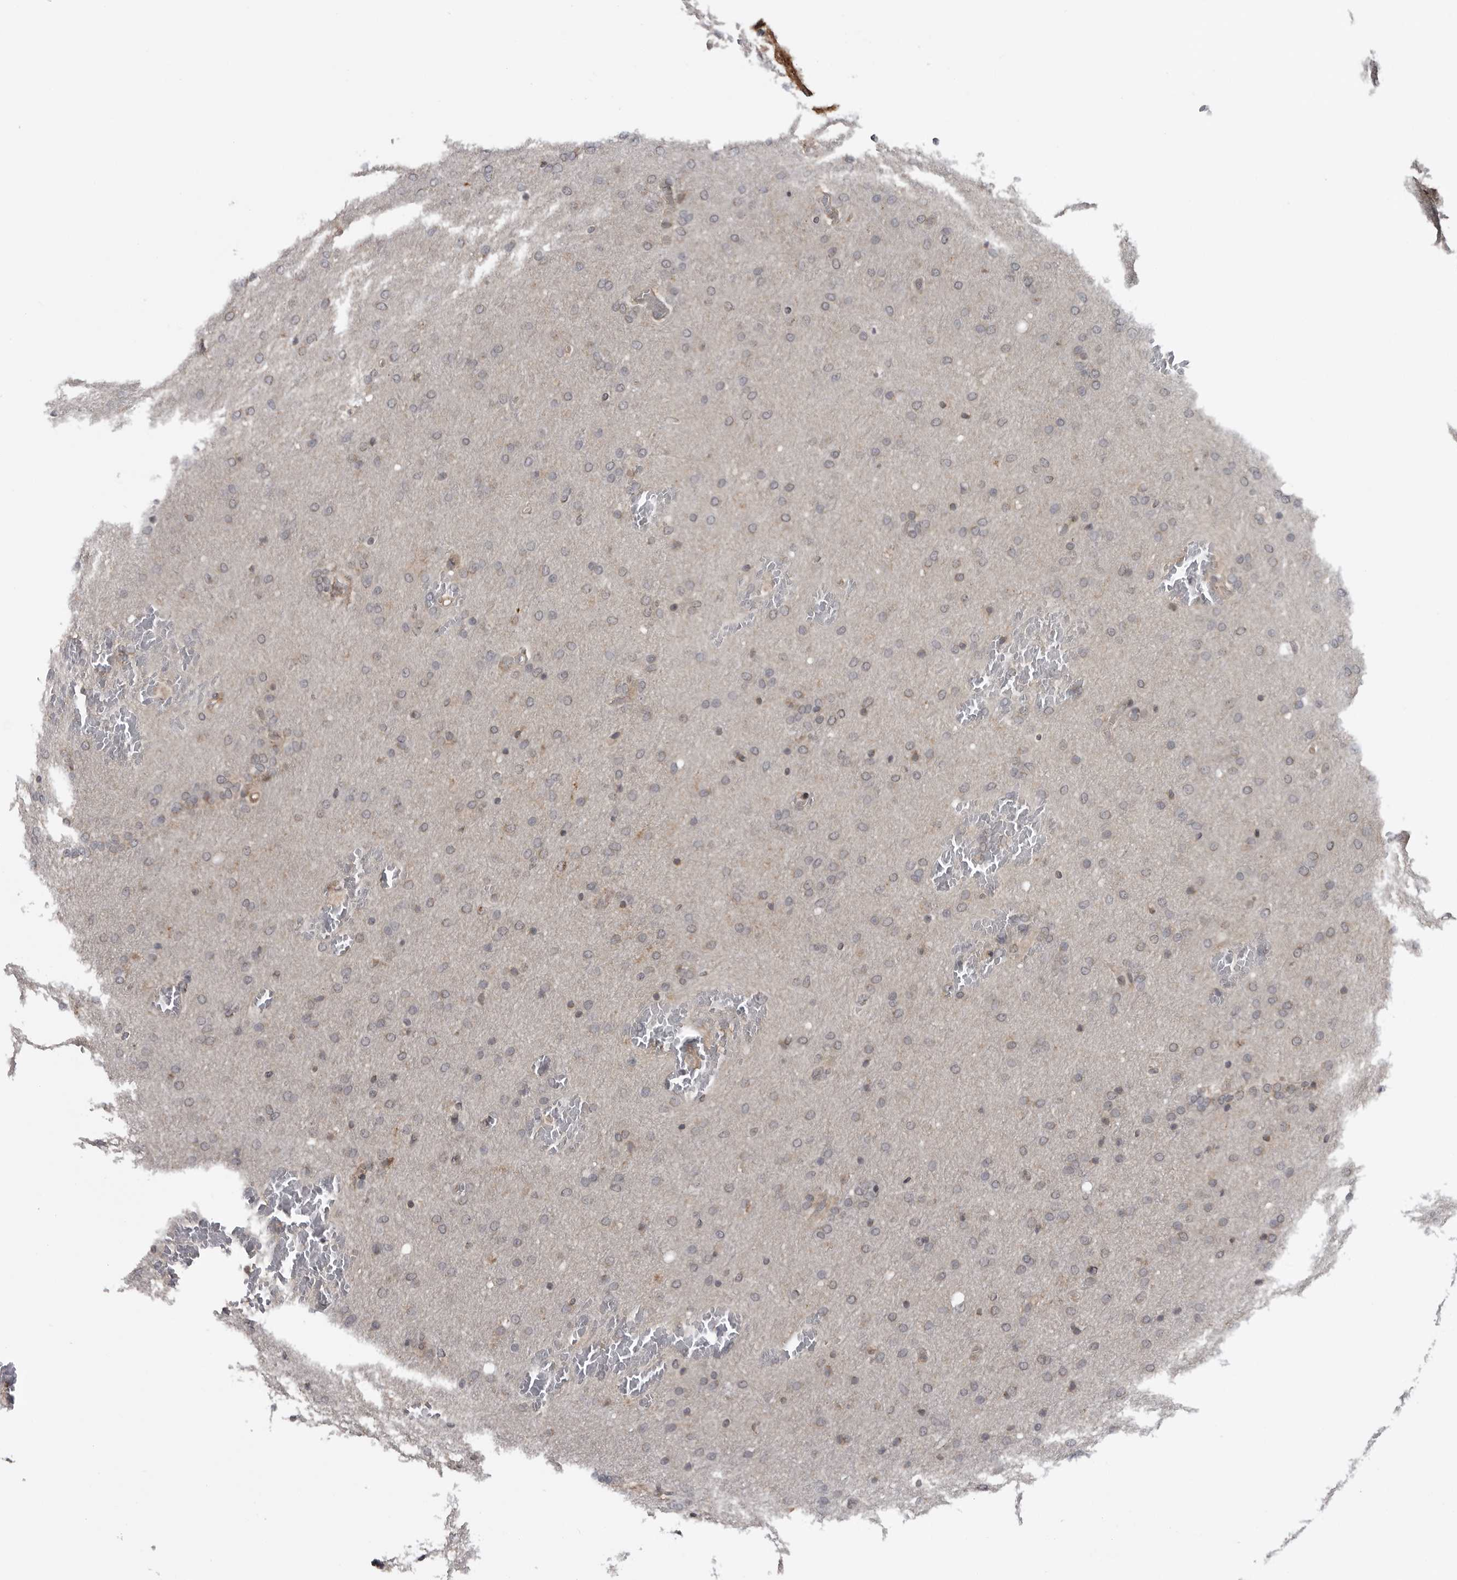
{"staining": {"intensity": "negative", "quantity": "none", "location": "none"}, "tissue": "glioma", "cell_type": "Tumor cells", "image_type": "cancer", "snomed": [{"axis": "morphology", "description": "Glioma, malignant, Low grade"}, {"axis": "topography", "description": "Brain"}], "caption": "Photomicrograph shows no significant protein positivity in tumor cells of glioma. The staining was performed using DAB to visualize the protein expression in brown, while the nuclei were stained in blue with hematoxylin (Magnification: 20x).", "gene": "FAAP100", "patient": {"sex": "female", "age": 37}}